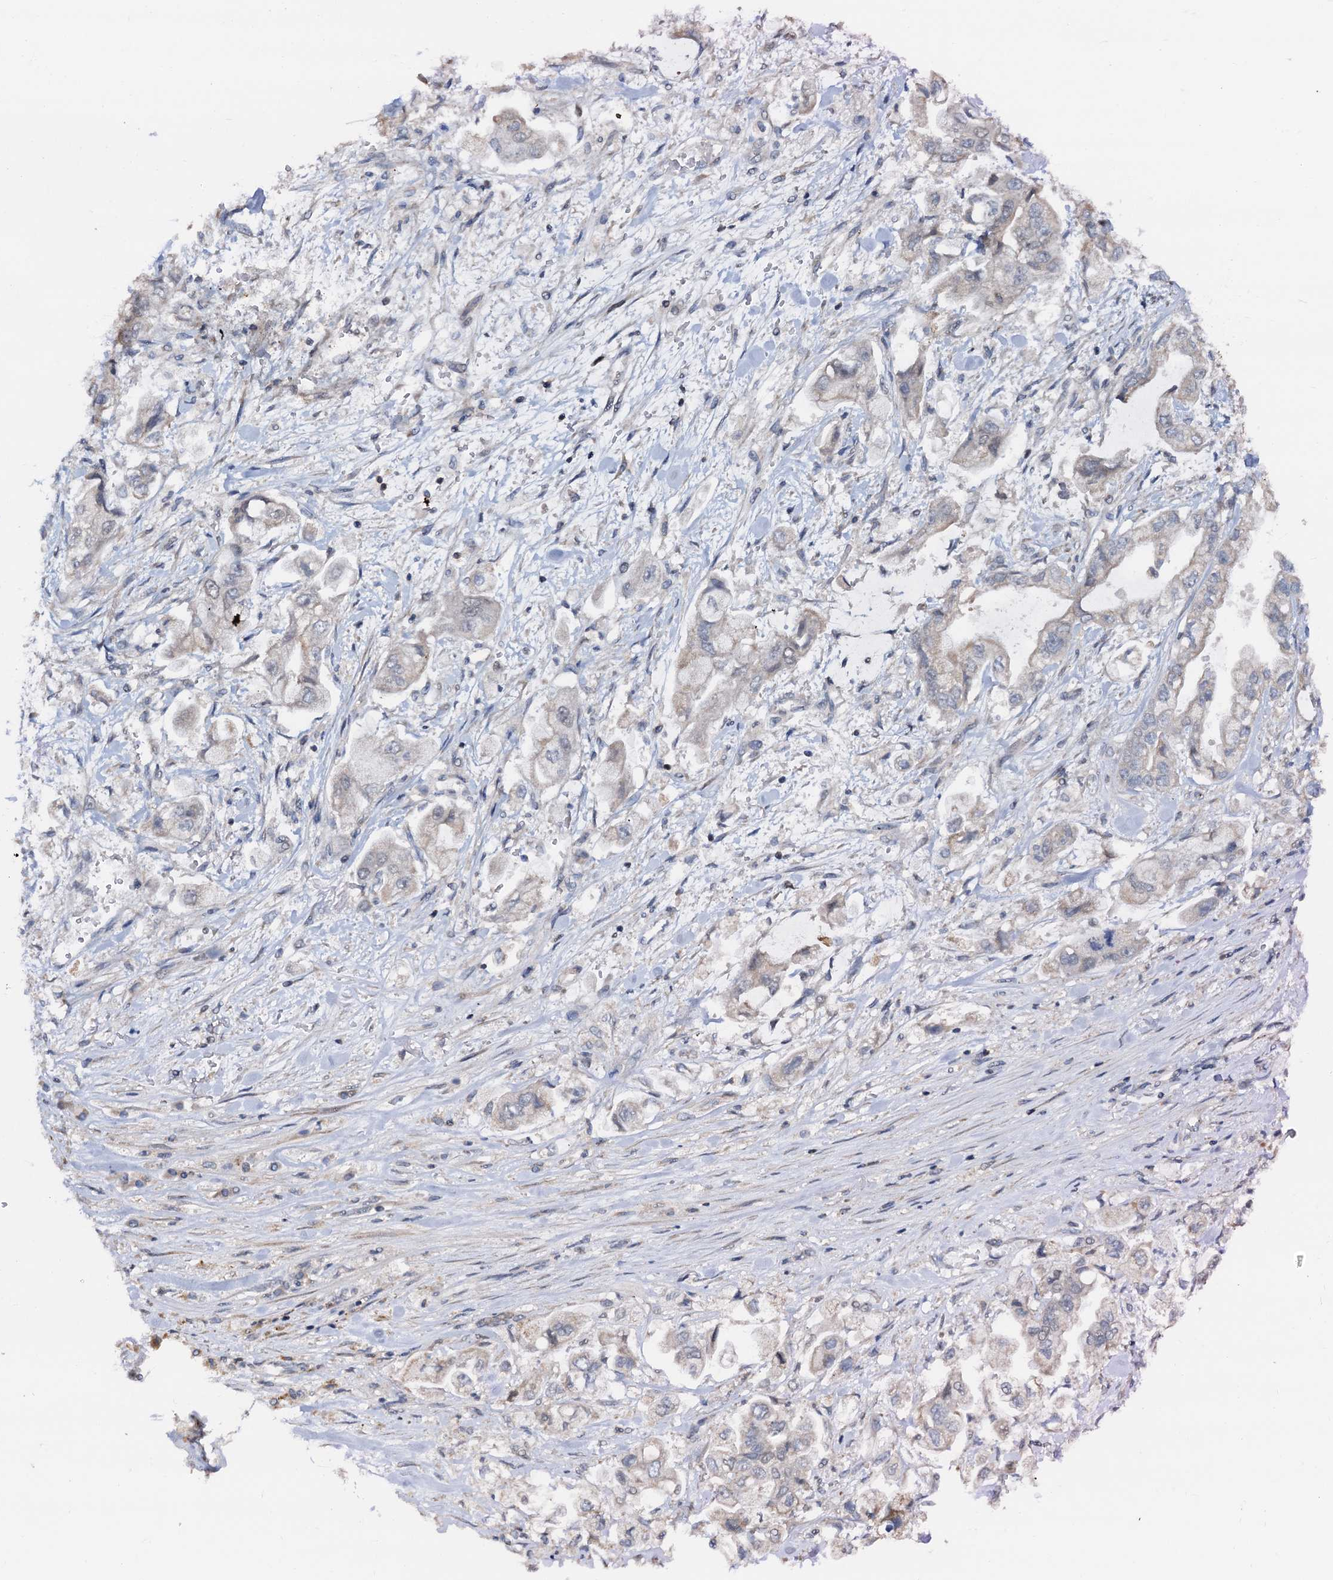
{"staining": {"intensity": "negative", "quantity": "none", "location": "none"}, "tissue": "stomach cancer", "cell_type": "Tumor cells", "image_type": "cancer", "snomed": [{"axis": "morphology", "description": "Adenocarcinoma, NOS"}, {"axis": "topography", "description": "Stomach"}], "caption": "Immunohistochemical staining of human stomach adenocarcinoma exhibits no significant positivity in tumor cells. Brightfield microscopy of immunohistochemistry stained with DAB (brown) and hematoxylin (blue), captured at high magnification.", "gene": "MCMBP", "patient": {"sex": "male", "age": 62}}